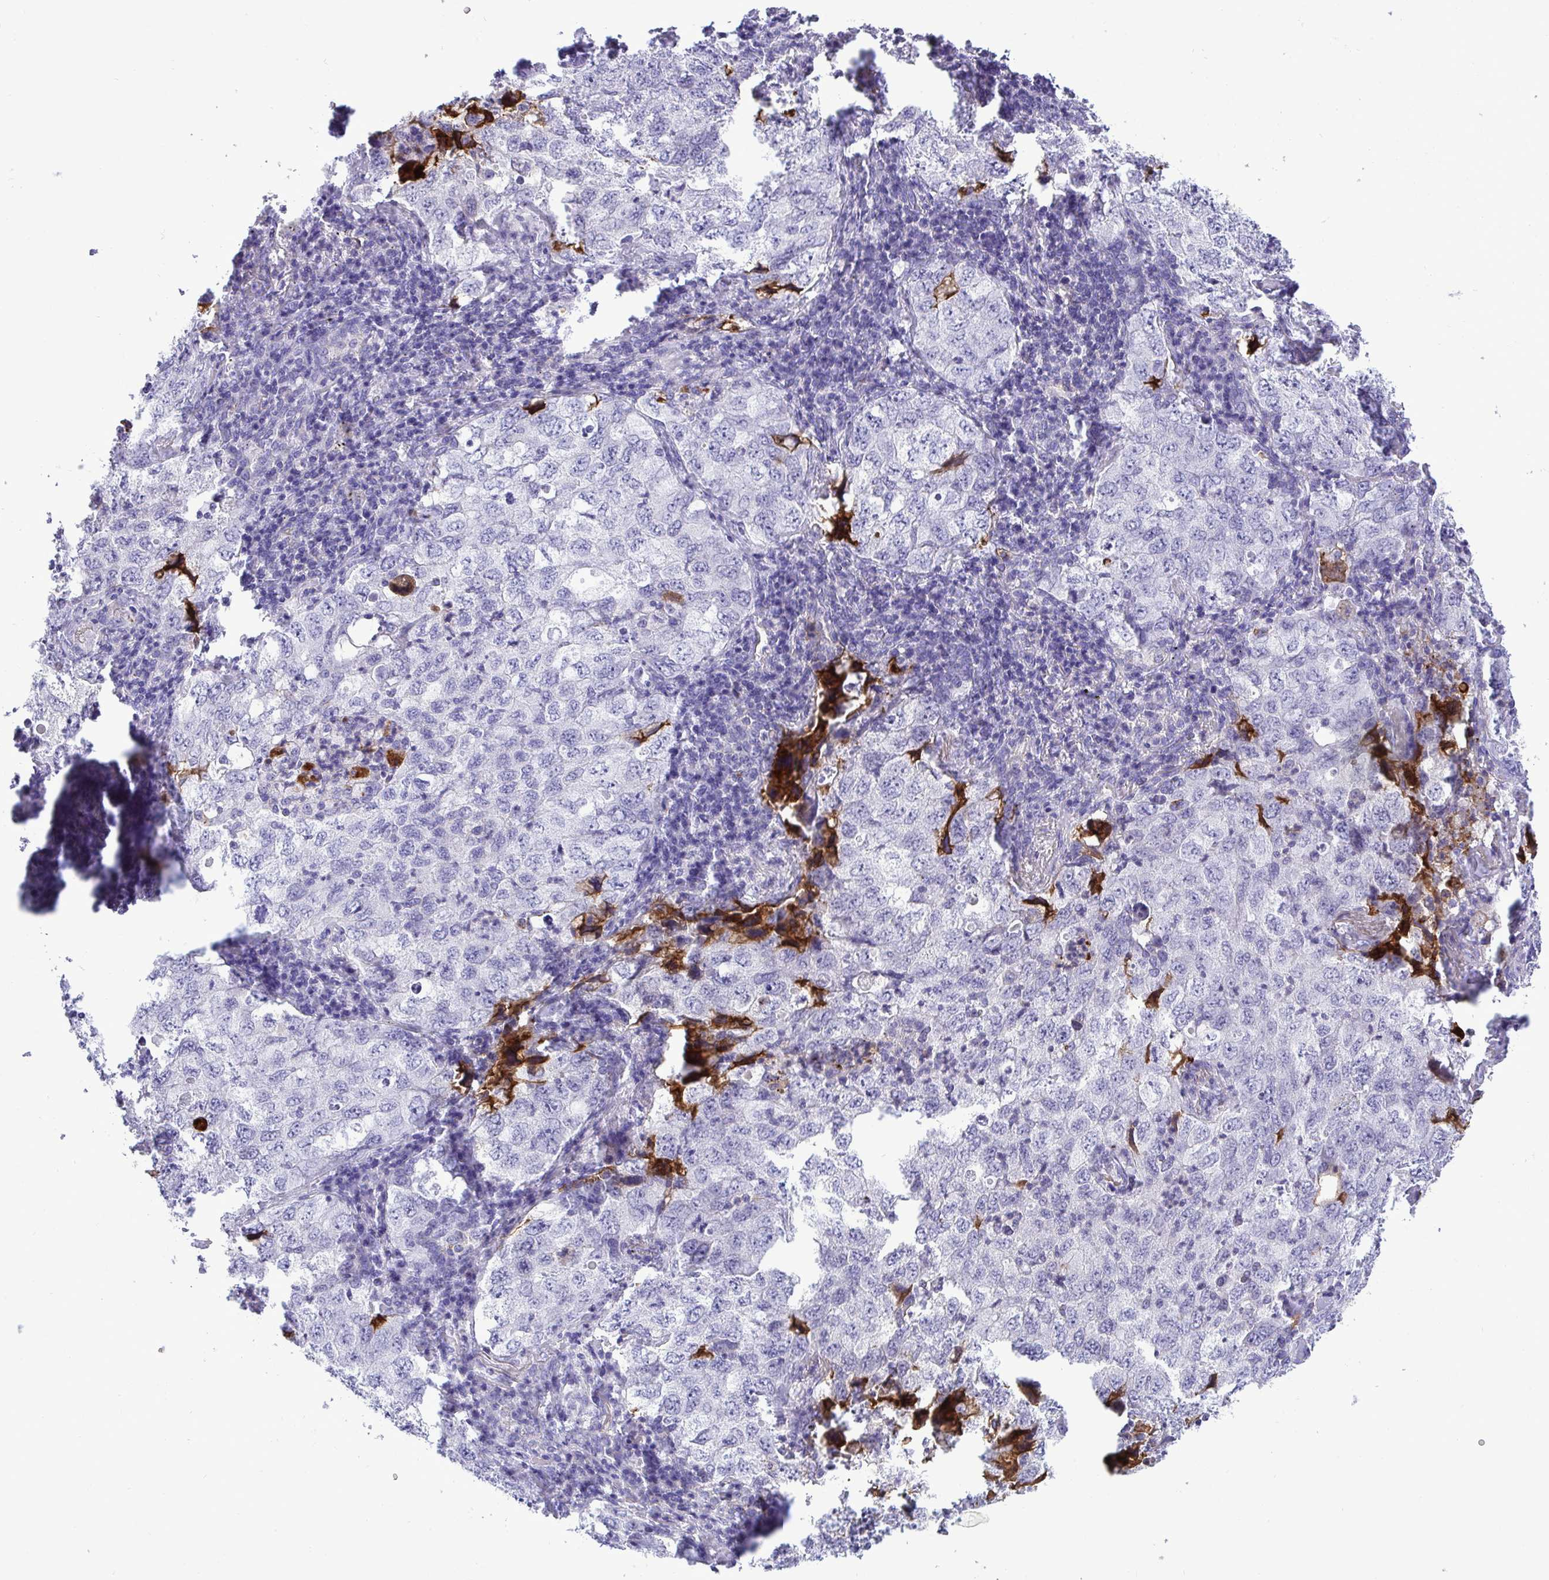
{"staining": {"intensity": "negative", "quantity": "none", "location": "none"}, "tissue": "lung cancer", "cell_type": "Tumor cells", "image_type": "cancer", "snomed": [{"axis": "morphology", "description": "Adenocarcinoma, NOS"}, {"axis": "topography", "description": "Lung"}], "caption": "DAB immunohistochemical staining of human lung cancer reveals no significant expression in tumor cells.", "gene": "F2", "patient": {"sex": "female", "age": 57}}